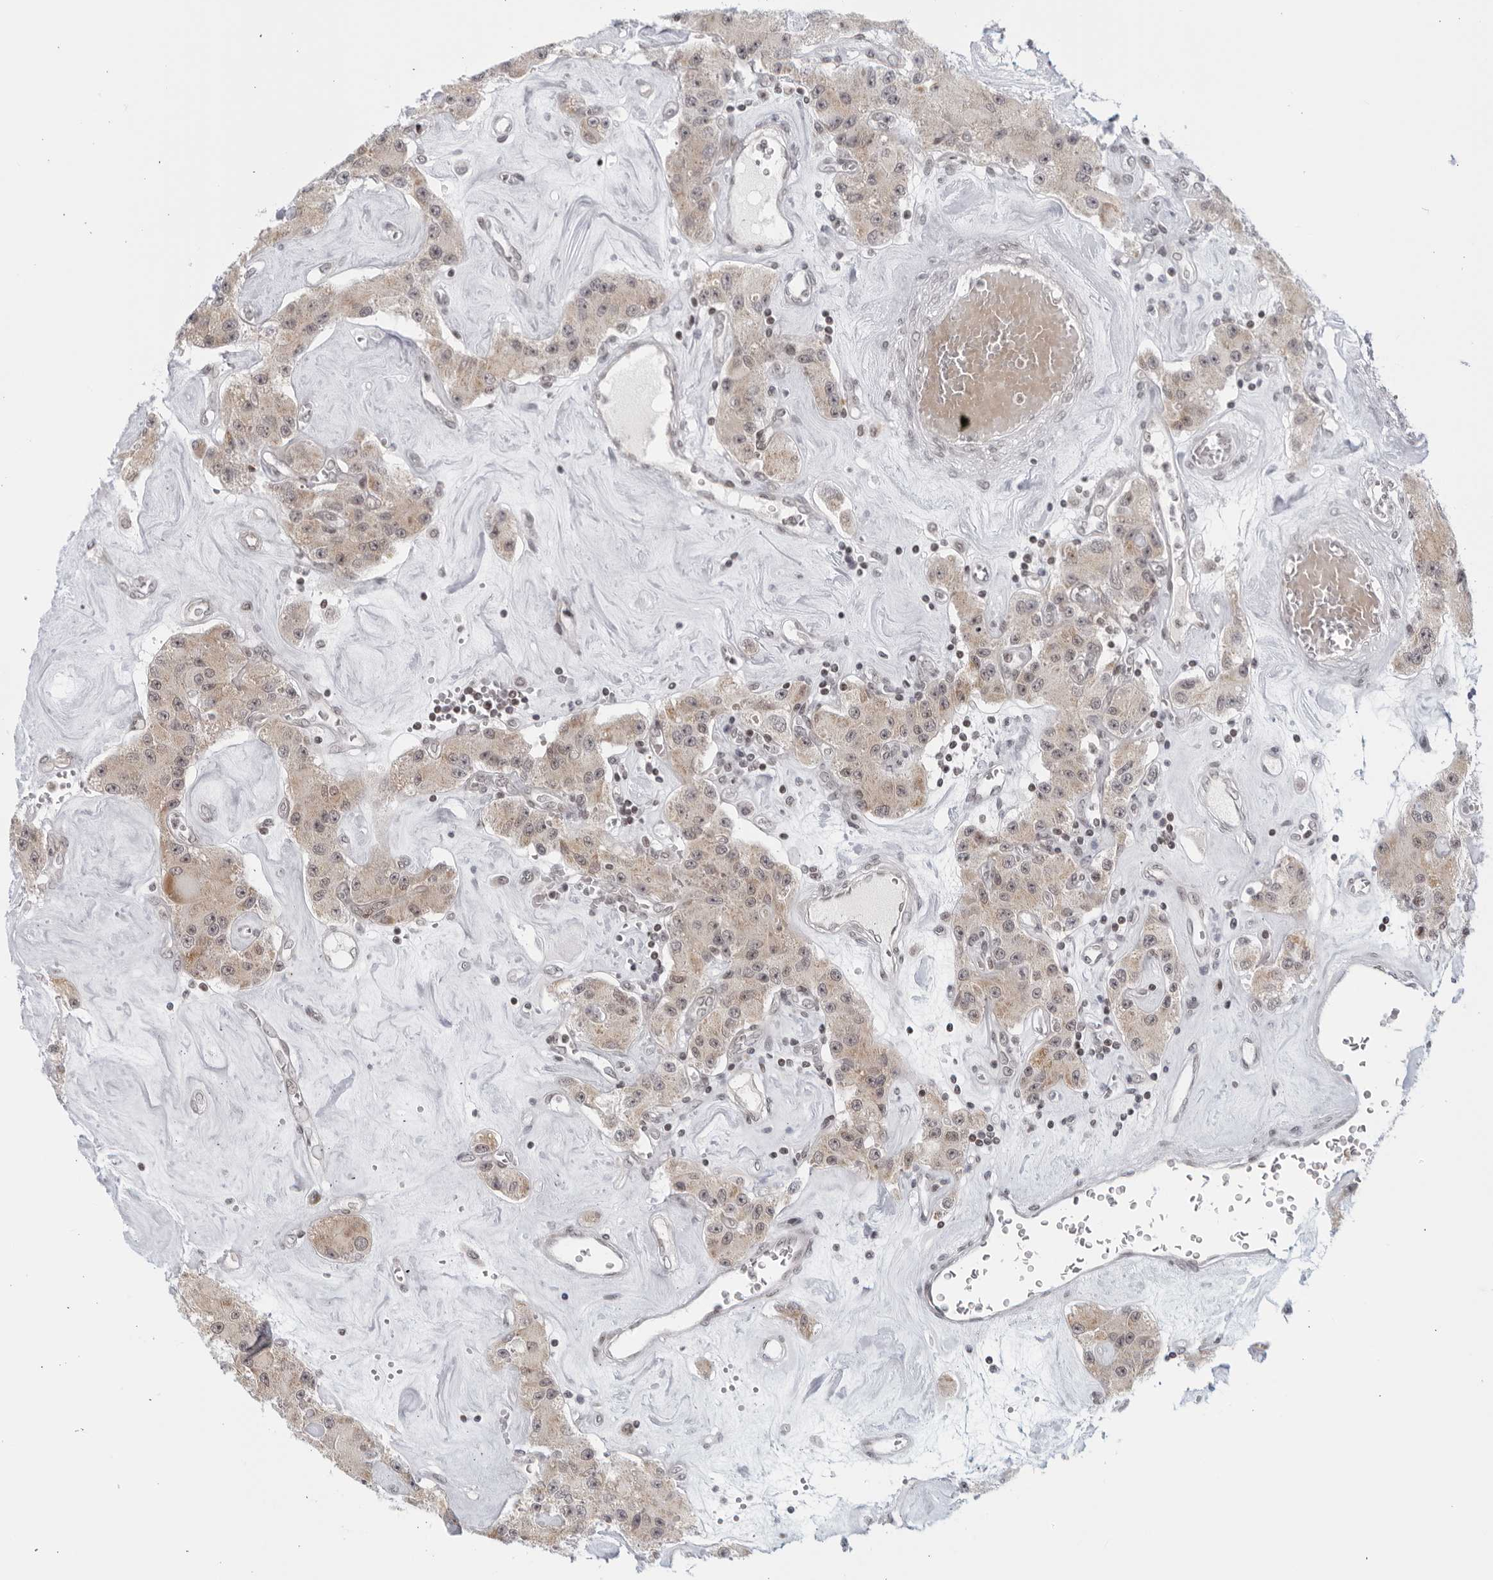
{"staining": {"intensity": "weak", "quantity": "25%-75%", "location": "cytoplasmic/membranous"}, "tissue": "carcinoid", "cell_type": "Tumor cells", "image_type": "cancer", "snomed": [{"axis": "morphology", "description": "Carcinoid, malignant, NOS"}, {"axis": "topography", "description": "Pancreas"}], "caption": "Immunohistochemistry (DAB) staining of human carcinoid reveals weak cytoplasmic/membranous protein staining in approximately 25%-75% of tumor cells. The protein is shown in brown color, while the nuclei are stained blue.", "gene": "RAB11FIP3", "patient": {"sex": "male", "age": 41}}